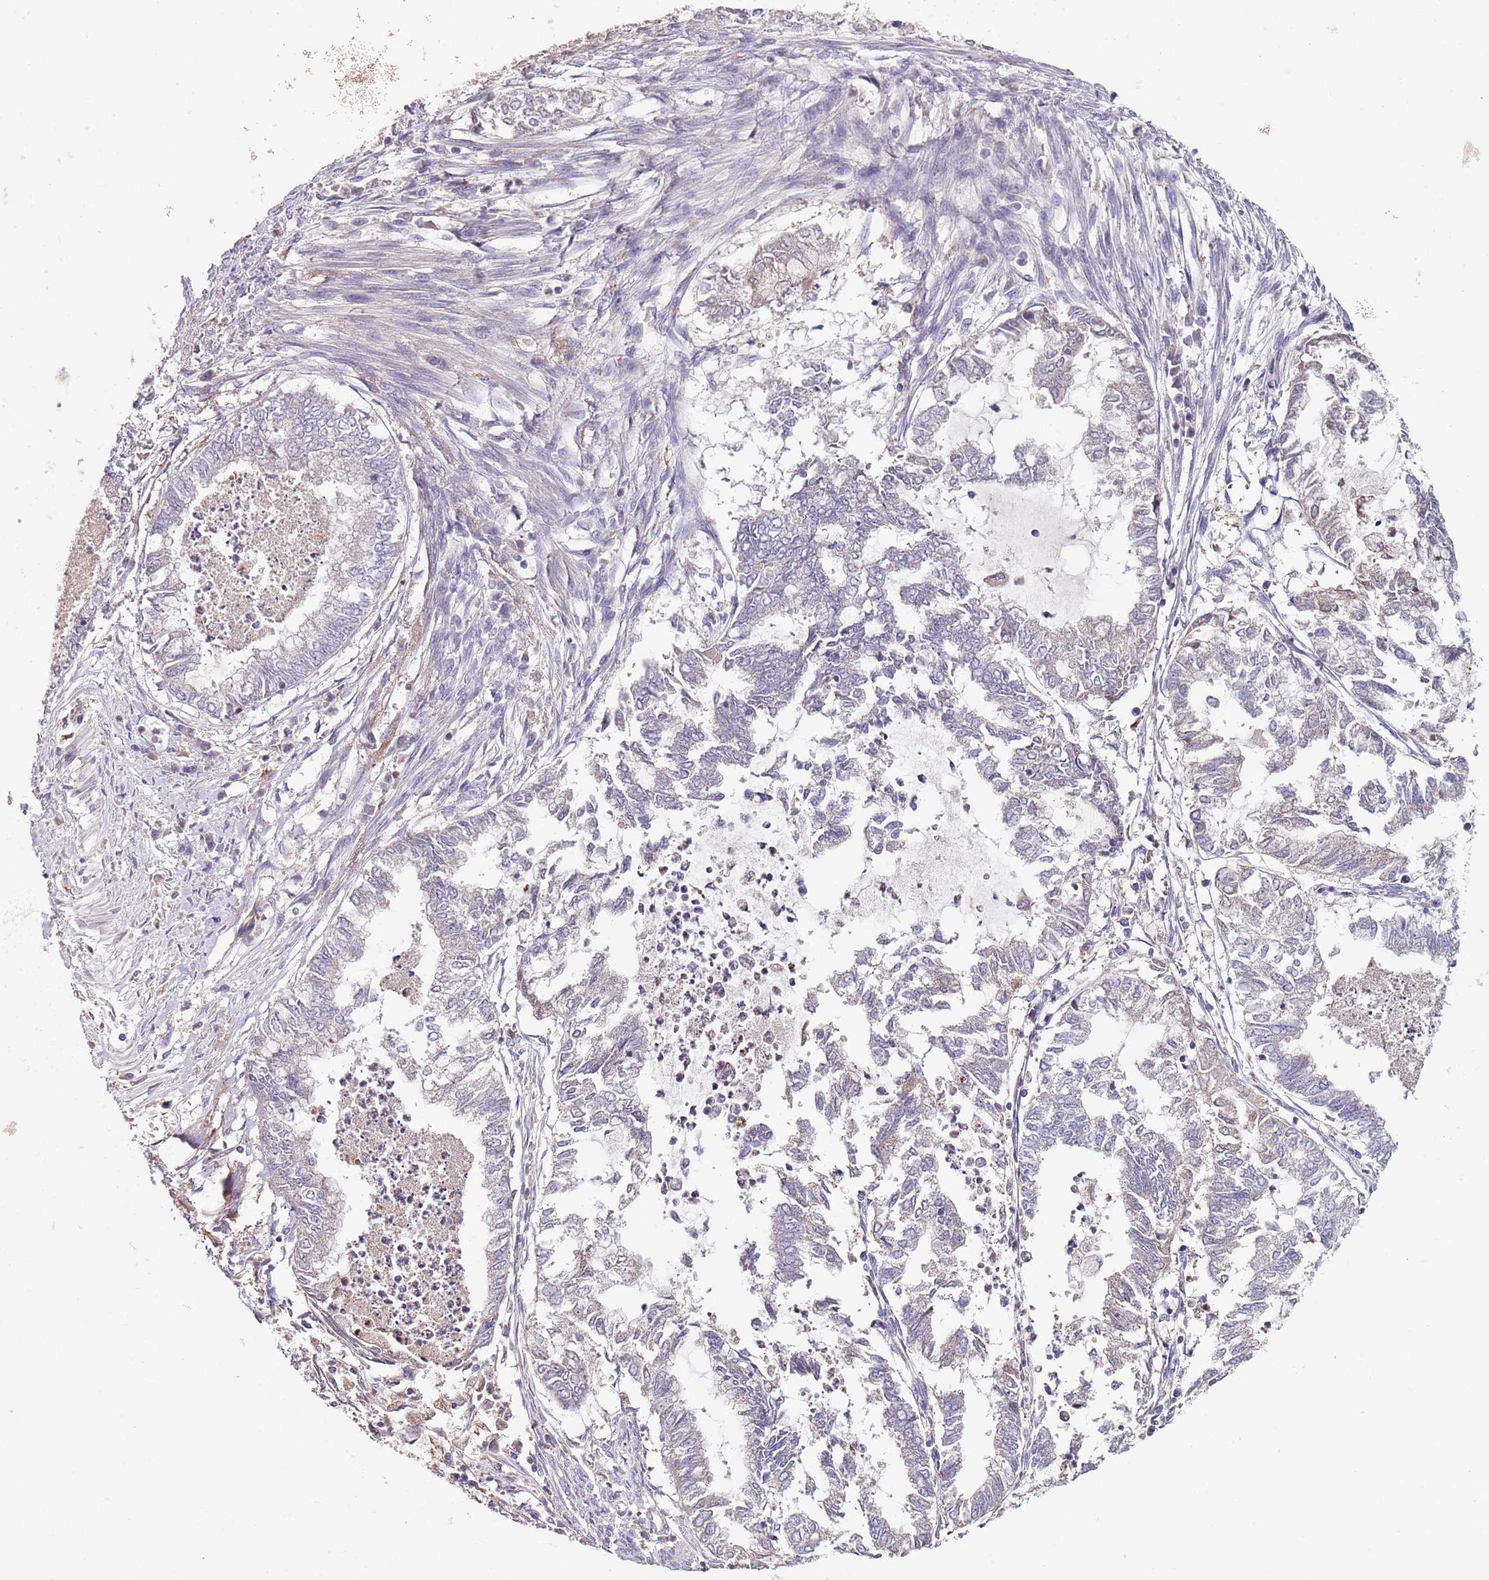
{"staining": {"intensity": "negative", "quantity": "none", "location": "none"}, "tissue": "endometrial cancer", "cell_type": "Tumor cells", "image_type": "cancer", "snomed": [{"axis": "morphology", "description": "Adenocarcinoma, NOS"}, {"axis": "topography", "description": "Endometrium"}], "caption": "This is an IHC histopathology image of human endometrial cancer. There is no positivity in tumor cells.", "gene": "NRDE2", "patient": {"sex": "female", "age": 79}}